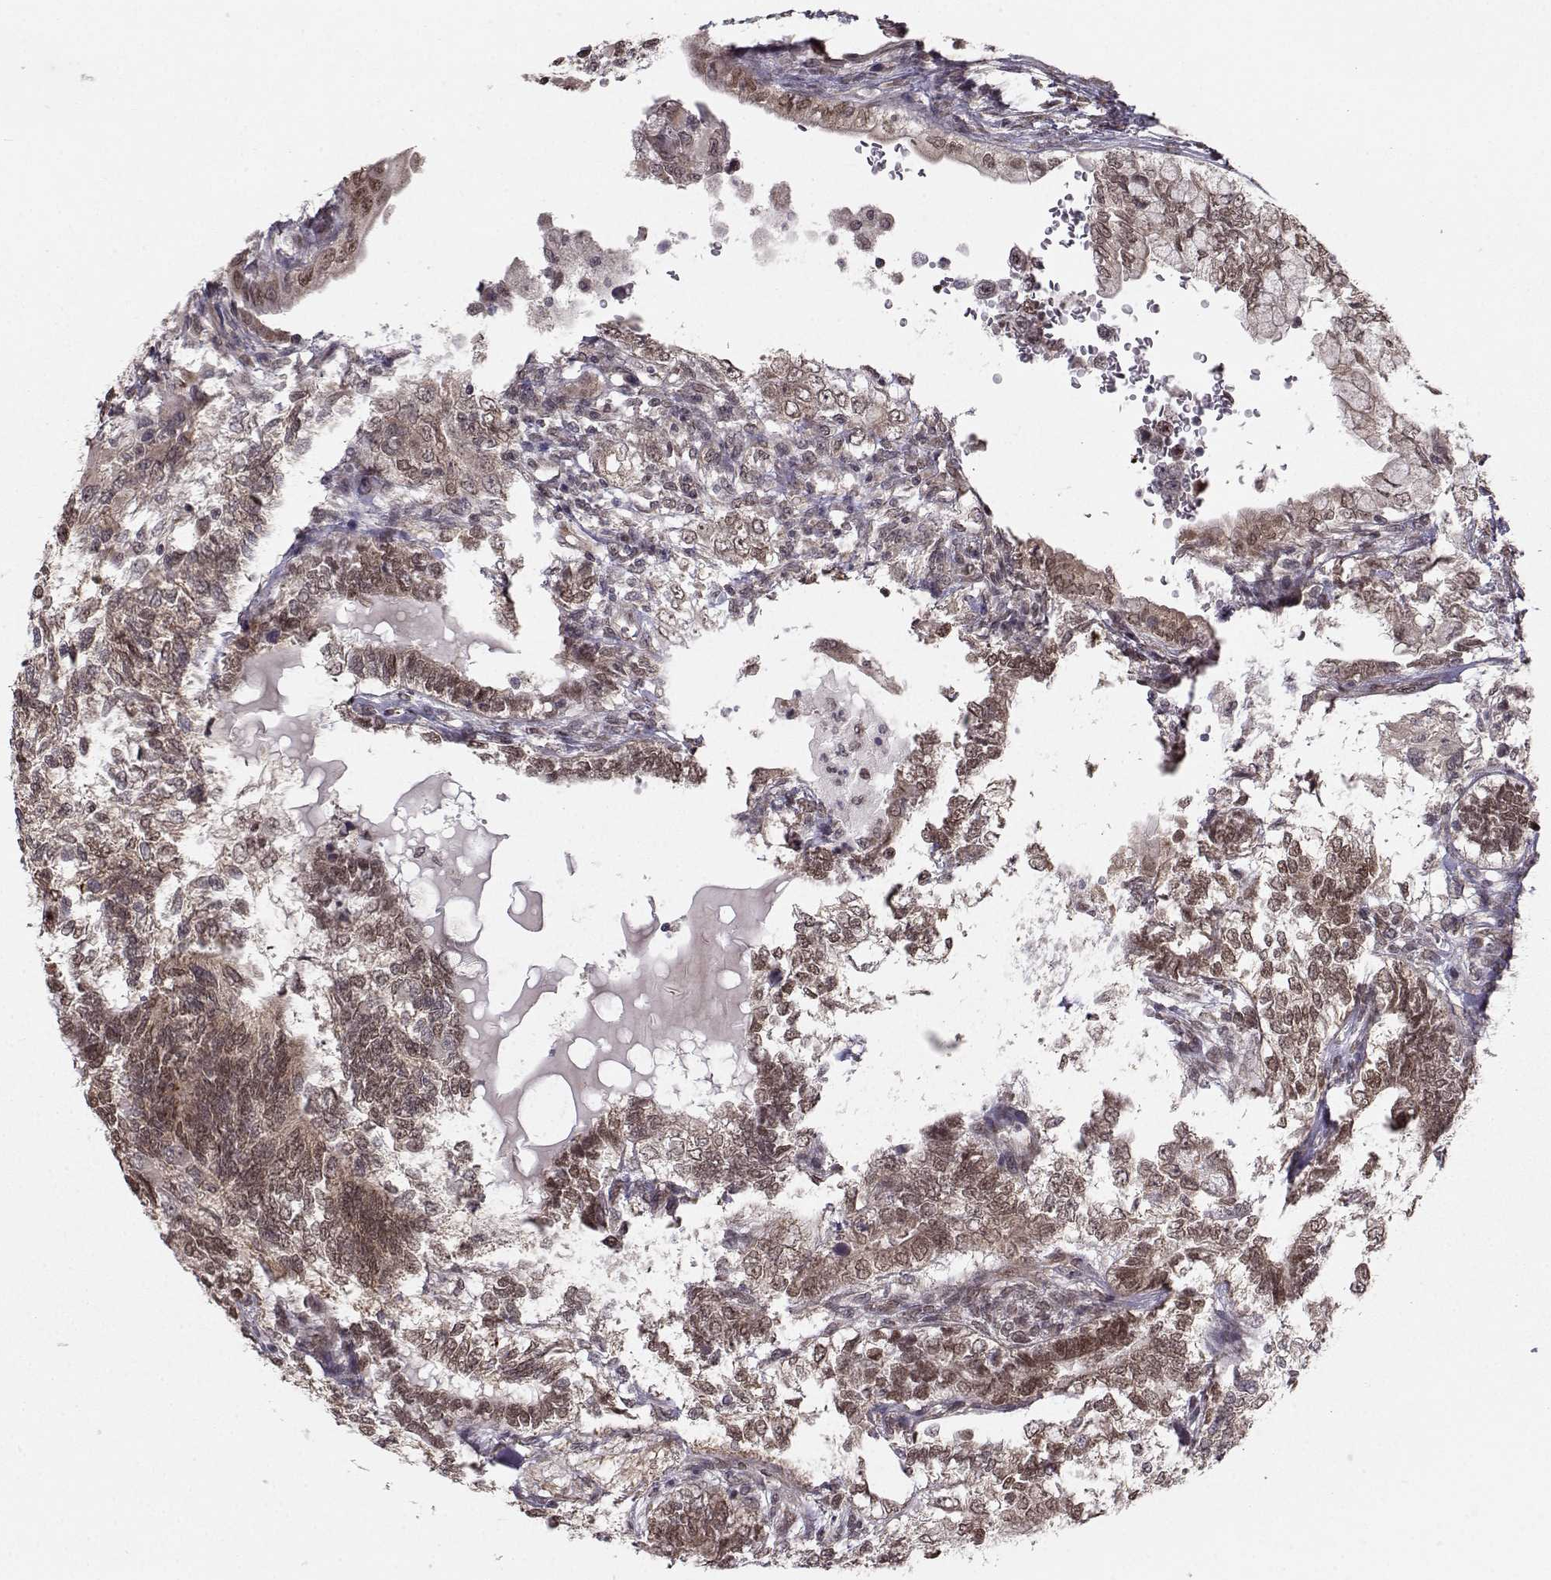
{"staining": {"intensity": "moderate", "quantity": "25%-75%", "location": "cytoplasmic/membranous,nuclear"}, "tissue": "testis cancer", "cell_type": "Tumor cells", "image_type": "cancer", "snomed": [{"axis": "morphology", "description": "Seminoma, NOS"}, {"axis": "morphology", "description": "Carcinoma, Embryonal, NOS"}, {"axis": "topography", "description": "Testis"}], "caption": "Immunohistochemical staining of testis cancer (seminoma) exhibits medium levels of moderate cytoplasmic/membranous and nuclear protein positivity in about 25%-75% of tumor cells.", "gene": "PKN2", "patient": {"sex": "male", "age": 41}}